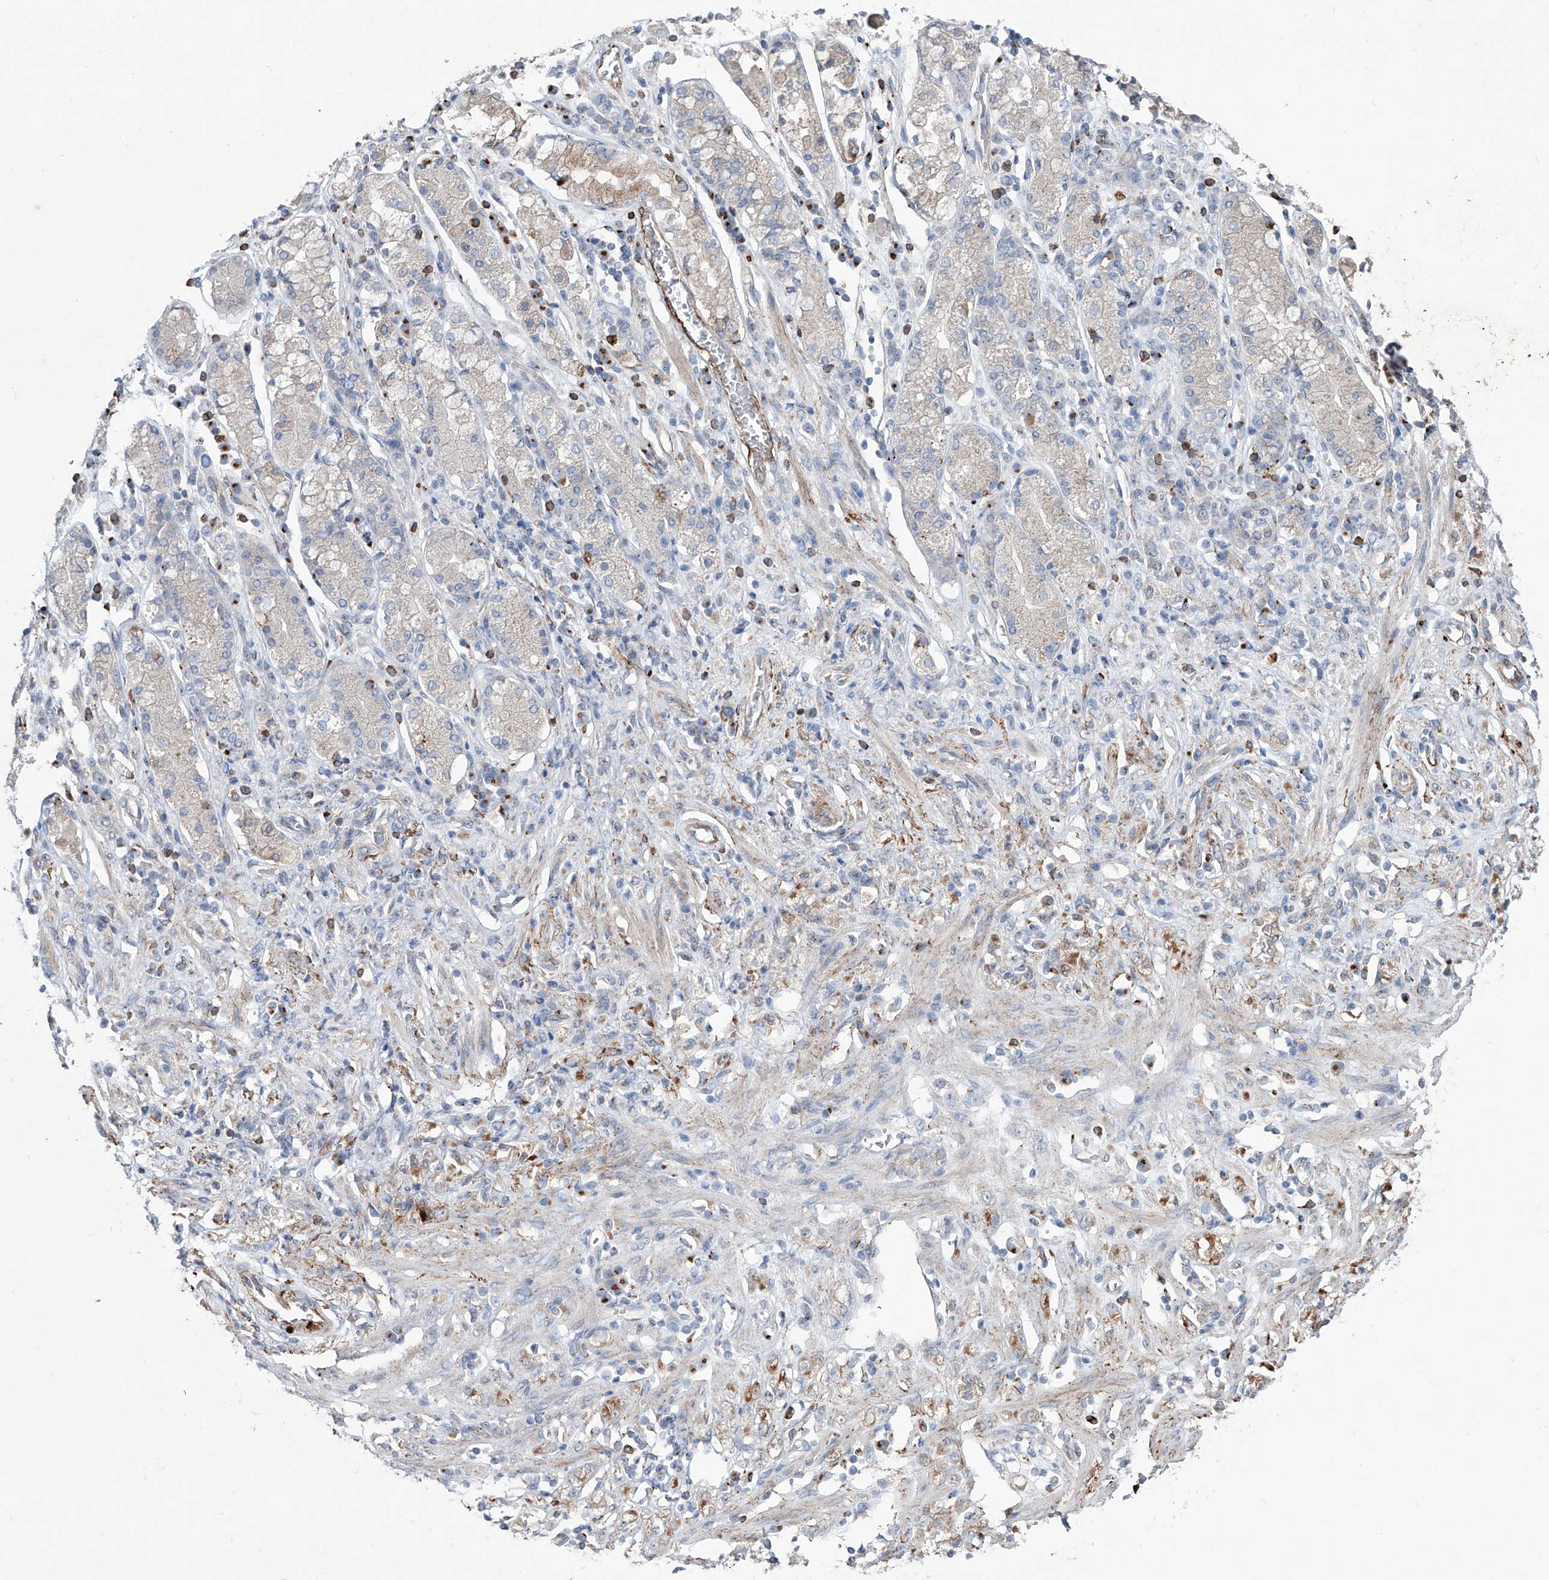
{"staining": {"intensity": "weak", "quantity": "<25%", "location": "cytoplasmic/membranous"}, "tissue": "stomach cancer", "cell_type": "Tumor cells", "image_type": "cancer", "snomed": [{"axis": "morphology", "description": "Normal tissue, NOS"}, {"axis": "morphology", "description": "Adenocarcinoma, NOS"}, {"axis": "topography", "description": "Stomach"}], "caption": "High magnification brightfield microscopy of adenocarcinoma (stomach) stained with DAB (brown) and counterstained with hematoxylin (blue): tumor cells show no significant positivity.", "gene": "CDH5", "patient": {"sex": "male", "age": 82}}